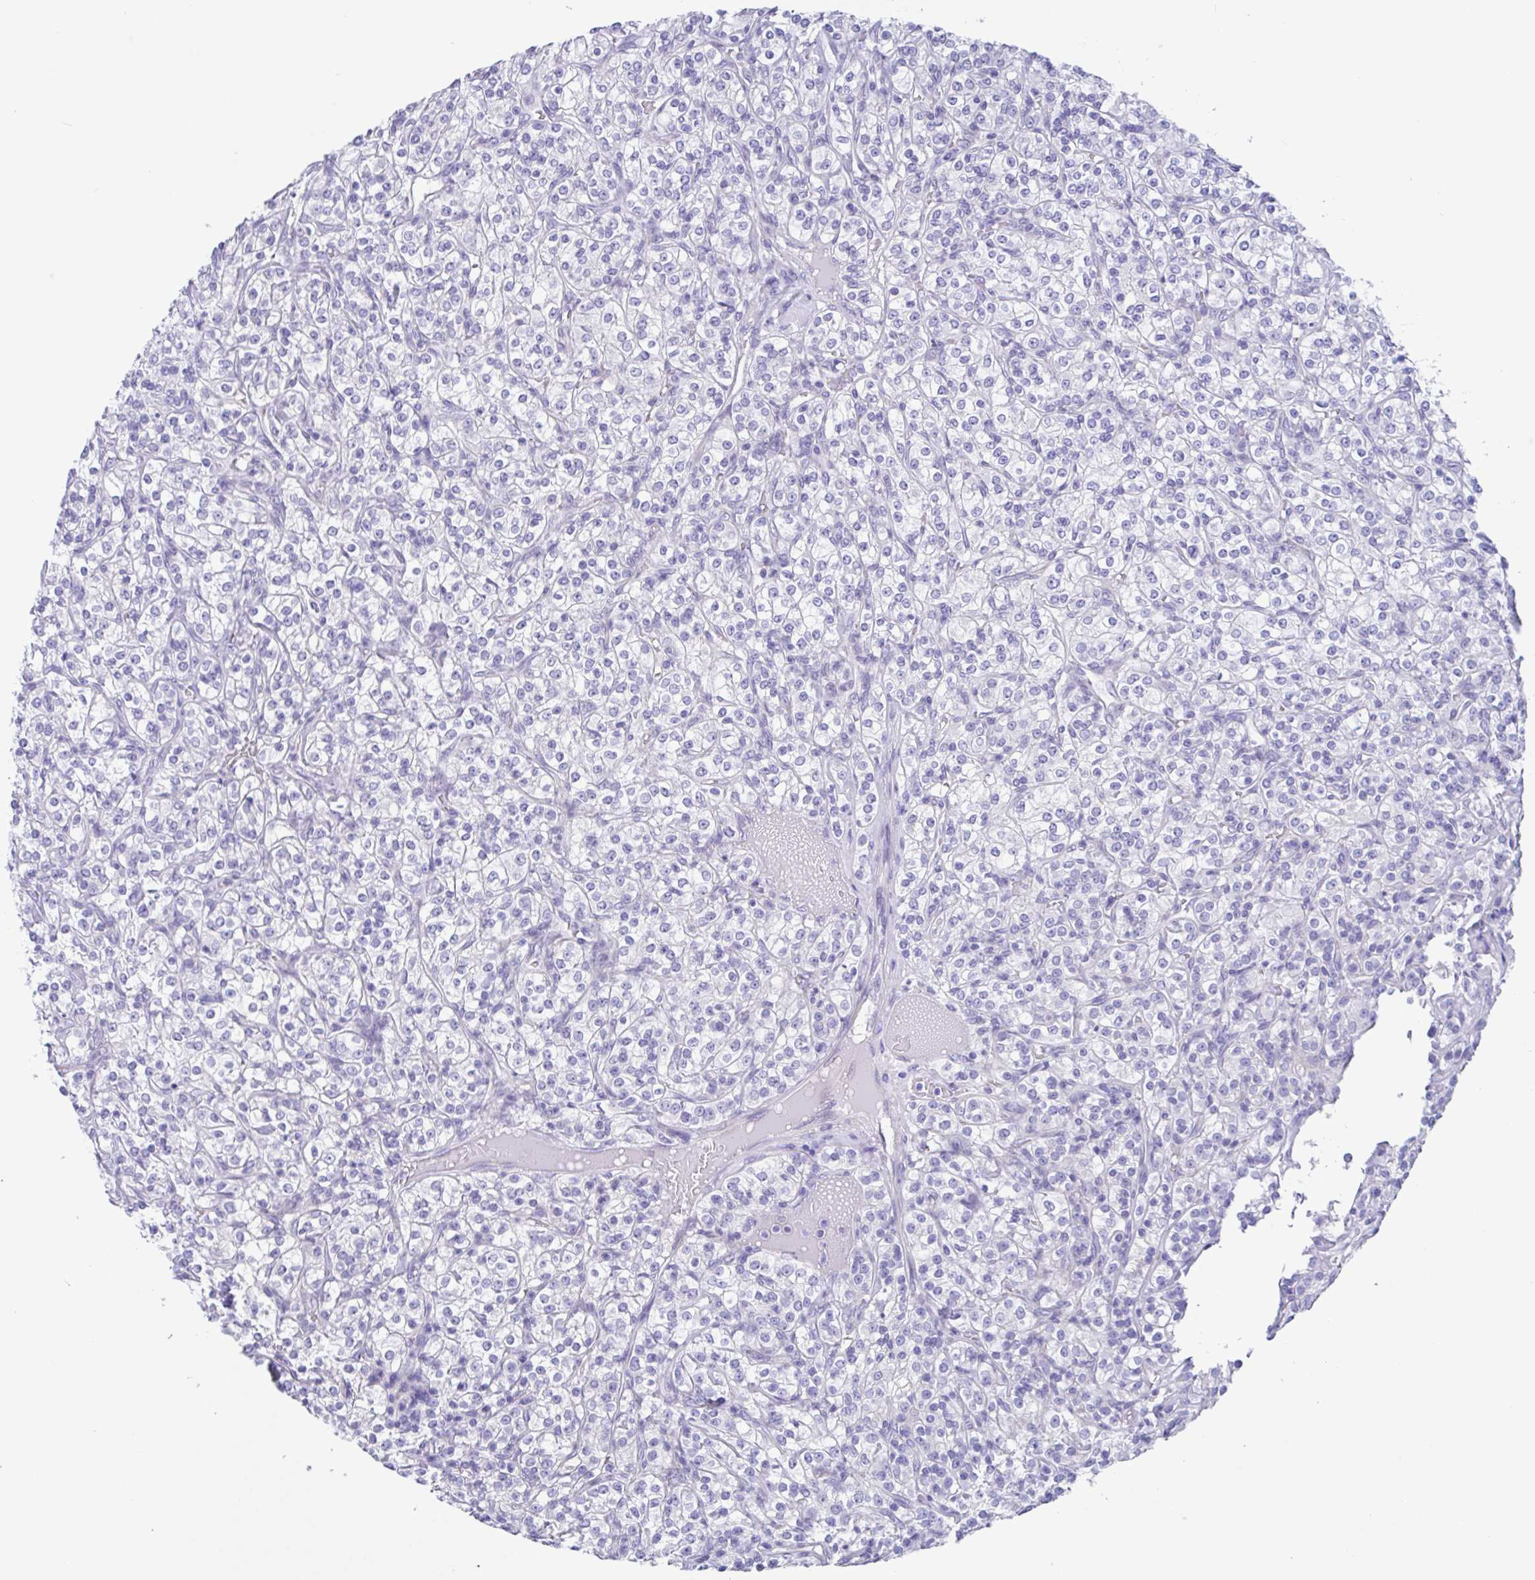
{"staining": {"intensity": "negative", "quantity": "none", "location": "none"}, "tissue": "renal cancer", "cell_type": "Tumor cells", "image_type": "cancer", "snomed": [{"axis": "morphology", "description": "Adenocarcinoma, NOS"}, {"axis": "topography", "description": "Kidney"}], "caption": "Immunohistochemical staining of human renal cancer exhibits no significant expression in tumor cells.", "gene": "OR6N2", "patient": {"sex": "male", "age": 77}}